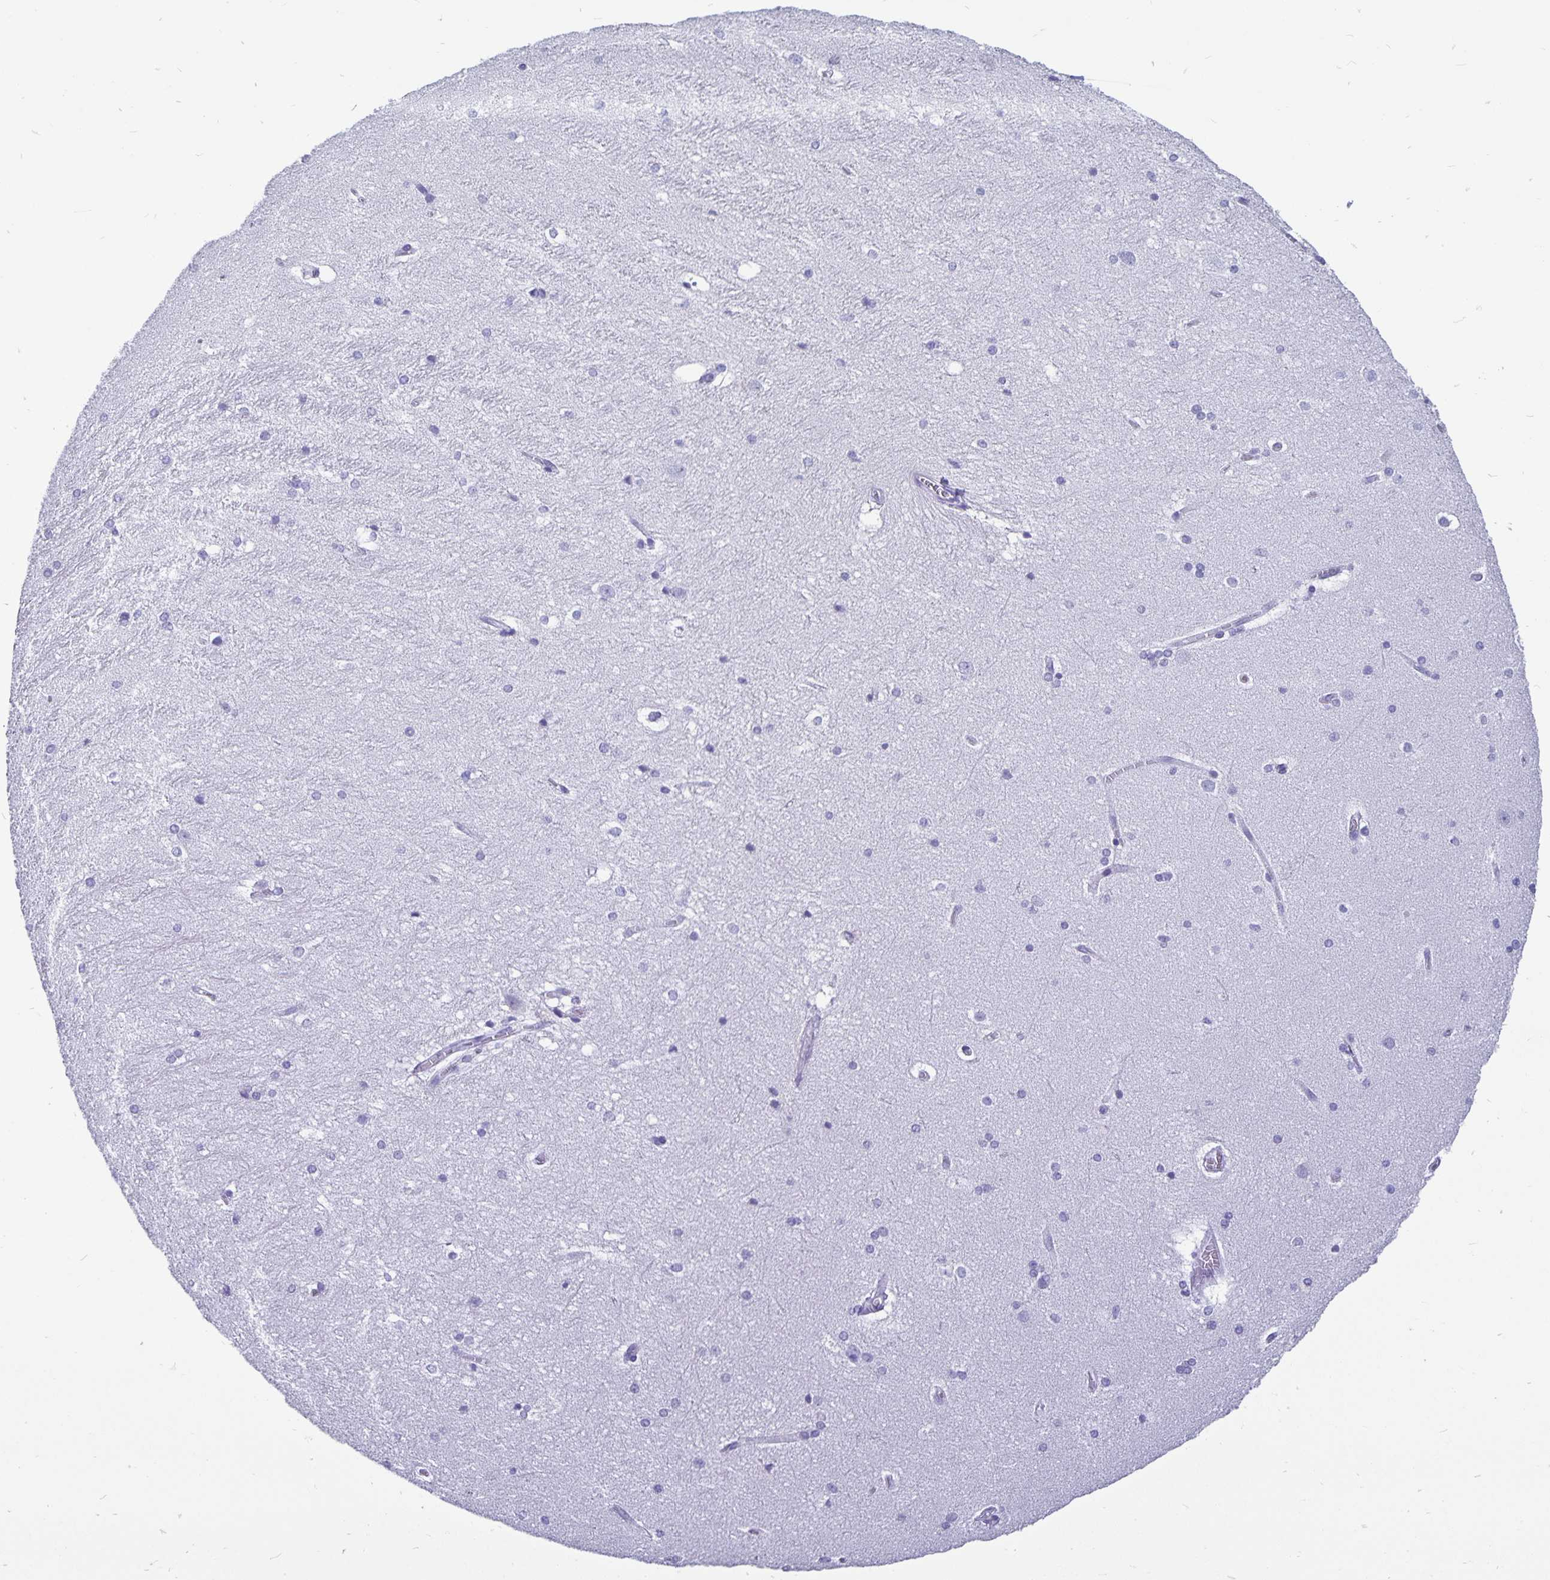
{"staining": {"intensity": "negative", "quantity": "none", "location": "none"}, "tissue": "hippocampus", "cell_type": "Glial cells", "image_type": "normal", "snomed": [{"axis": "morphology", "description": "Normal tissue, NOS"}, {"axis": "topography", "description": "Cerebral cortex"}, {"axis": "topography", "description": "Hippocampus"}], "caption": "This is an immunohistochemistry (IHC) image of normal human hippocampus. There is no positivity in glial cells.", "gene": "ODF3B", "patient": {"sex": "female", "age": 19}}